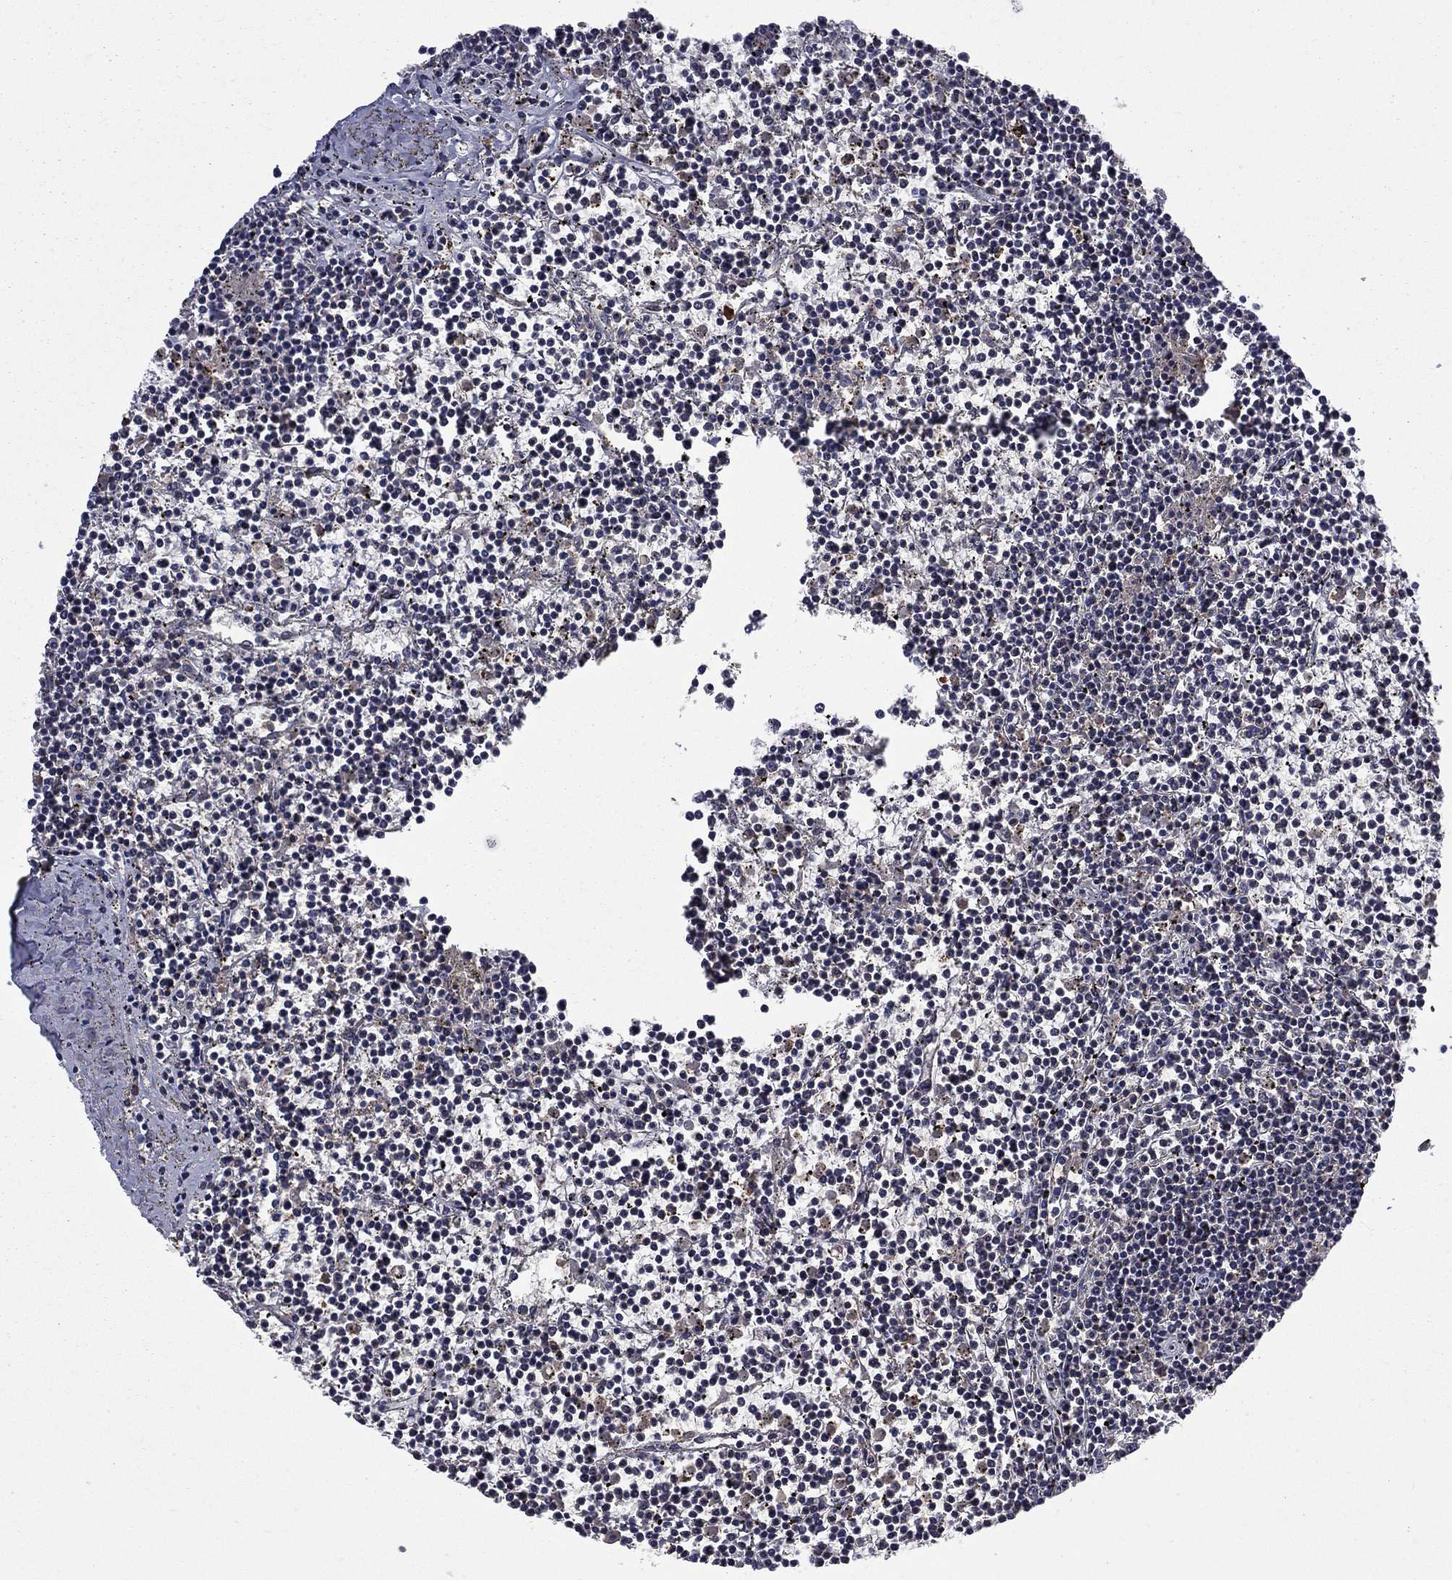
{"staining": {"intensity": "negative", "quantity": "none", "location": "none"}, "tissue": "lymphoma", "cell_type": "Tumor cells", "image_type": "cancer", "snomed": [{"axis": "morphology", "description": "Malignant lymphoma, non-Hodgkin's type, Low grade"}, {"axis": "topography", "description": "Spleen"}], "caption": "Photomicrograph shows no significant protein expression in tumor cells of lymphoma. The staining was performed using DAB to visualize the protein expression in brown, while the nuclei were stained in blue with hematoxylin (Magnification: 20x).", "gene": "CEACAM7", "patient": {"sex": "female", "age": 19}}